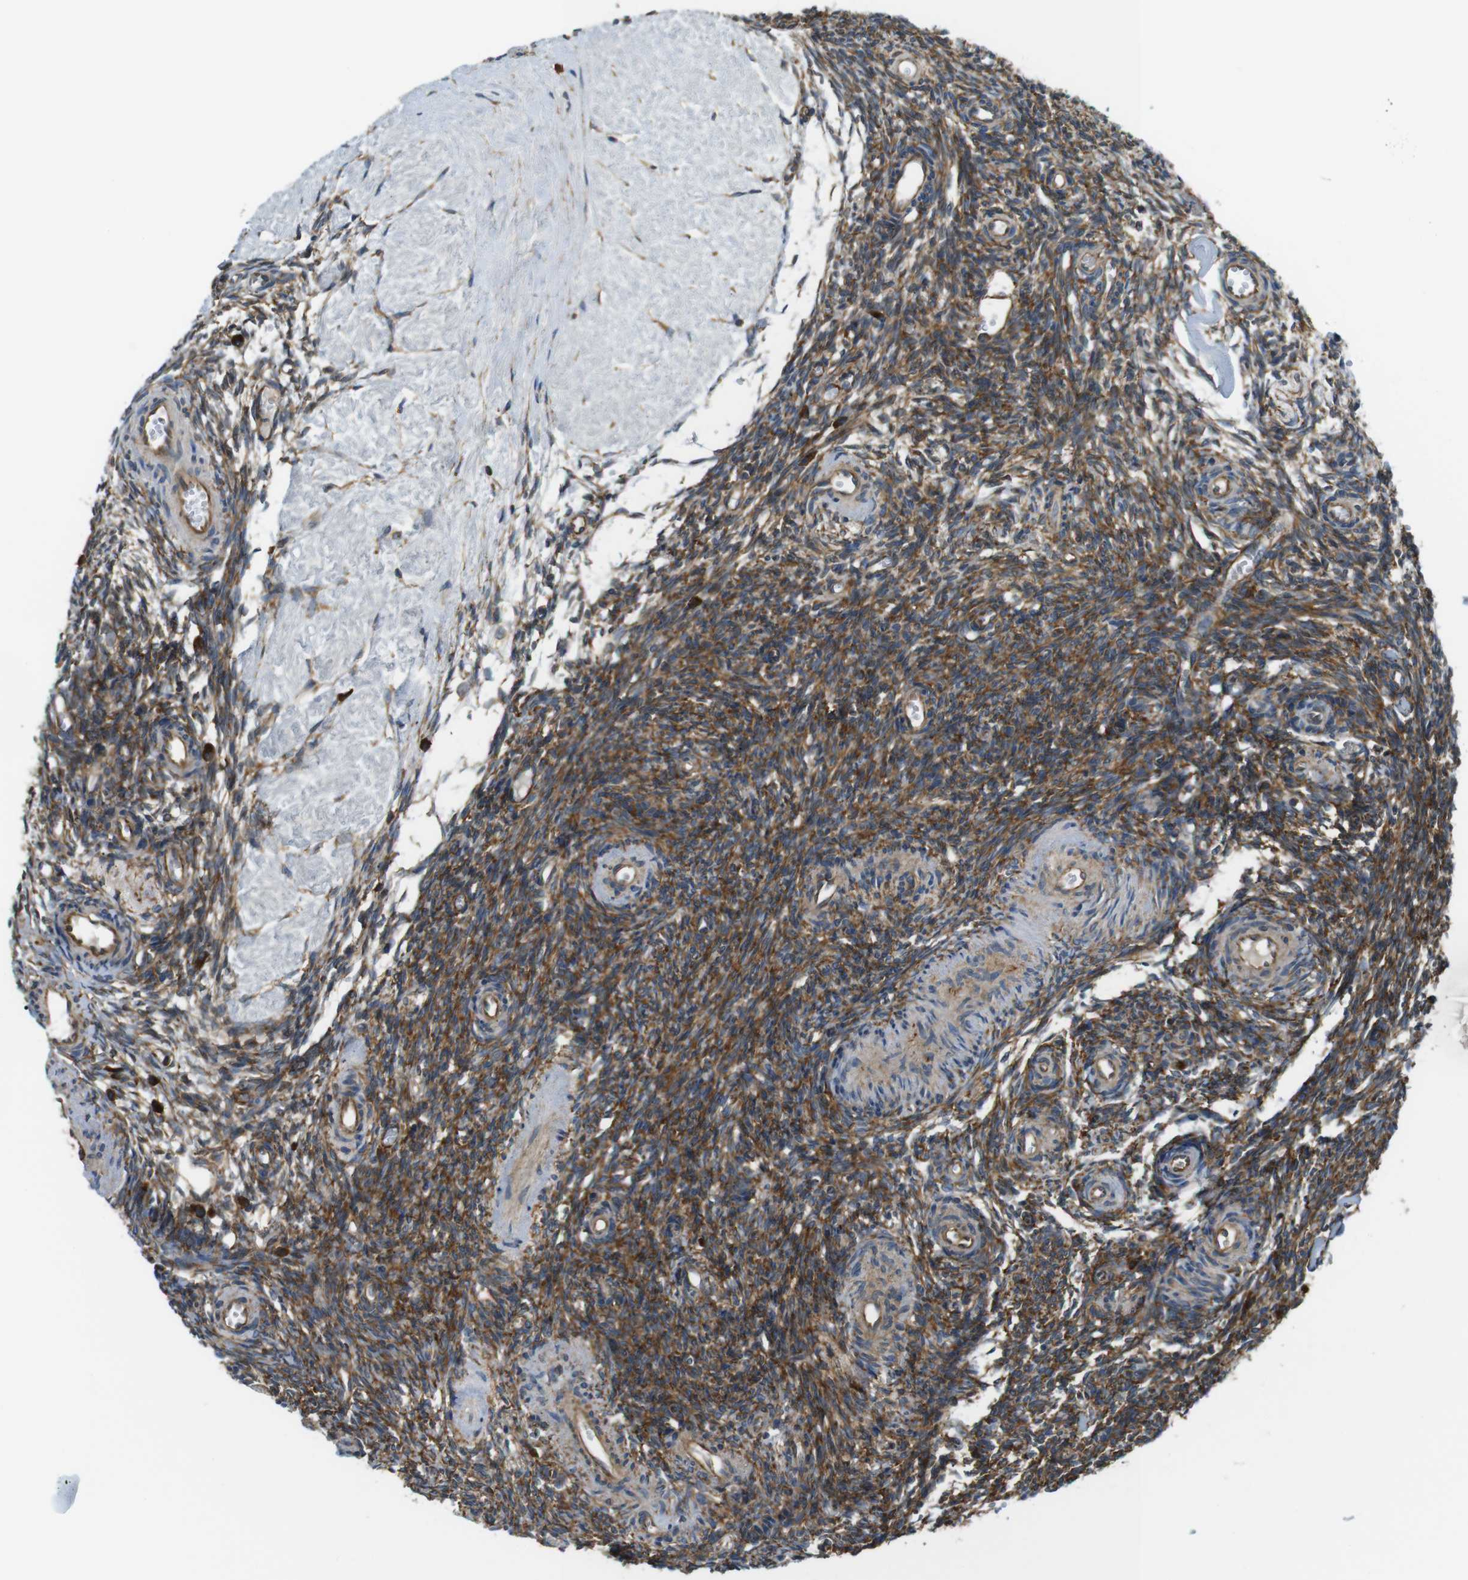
{"staining": {"intensity": "strong", "quantity": ">75%", "location": "cytoplasmic/membranous"}, "tissue": "ovary", "cell_type": "Follicle cells", "image_type": "normal", "snomed": [{"axis": "morphology", "description": "Normal tissue, NOS"}, {"axis": "topography", "description": "Ovary"}], "caption": "Strong cytoplasmic/membranous staining is seen in approximately >75% of follicle cells in unremarkable ovary. (Stains: DAB in brown, nuclei in blue, Microscopy: brightfield microscopy at high magnification).", "gene": "TSC1", "patient": {"sex": "female", "age": 35}}